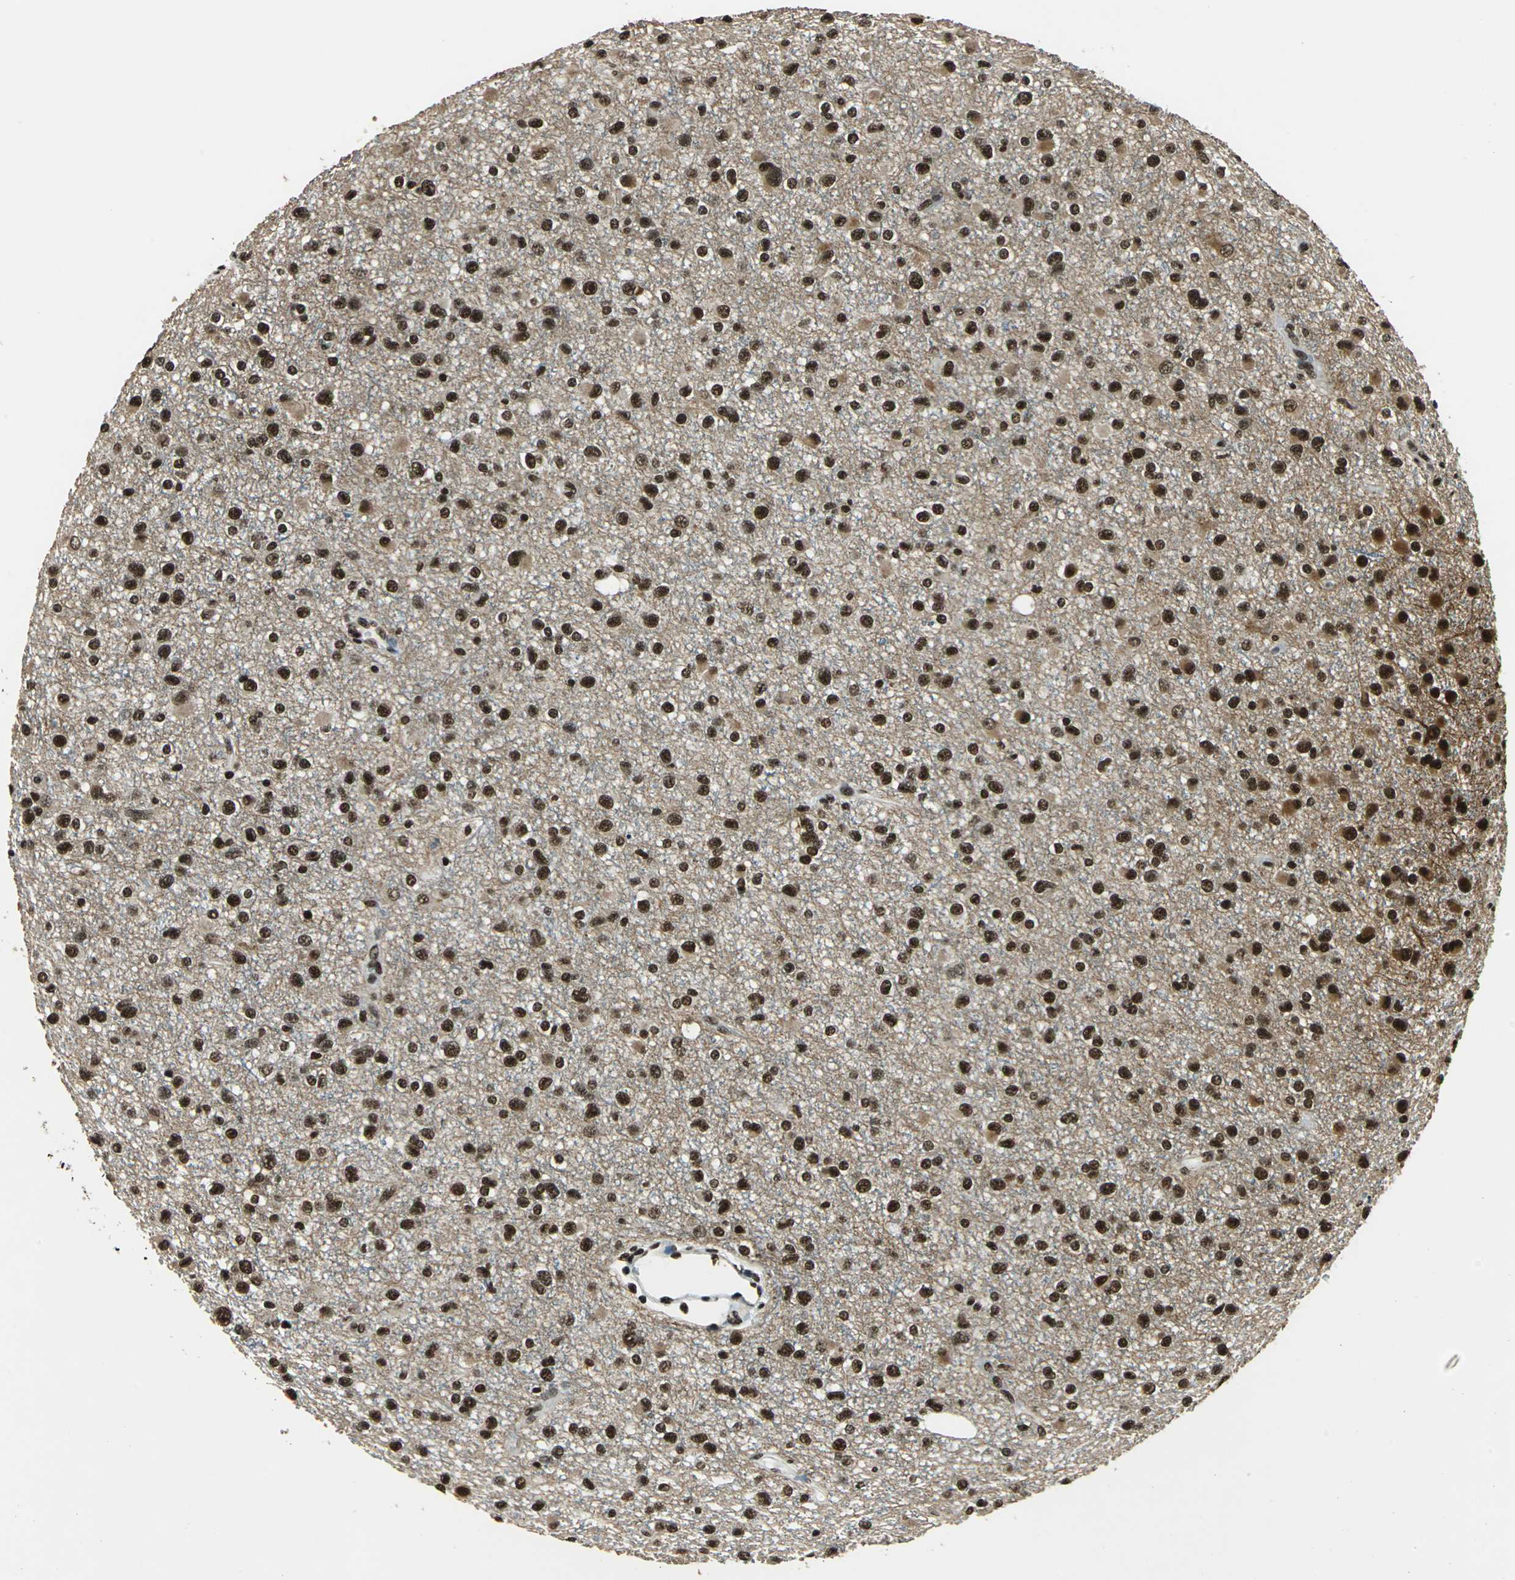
{"staining": {"intensity": "strong", "quantity": ">75%", "location": "cytoplasmic/membranous,nuclear"}, "tissue": "glioma", "cell_type": "Tumor cells", "image_type": "cancer", "snomed": [{"axis": "morphology", "description": "Glioma, malignant, Low grade"}, {"axis": "topography", "description": "Brain"}], "caption": "This image reveals IHC staining of glioma, with high strong cytoplasmic/membranous and nuclear expression in about >75% of tumor cells.", "gene": "RBM14", "patient": {"sex": "male", "age": 42}}